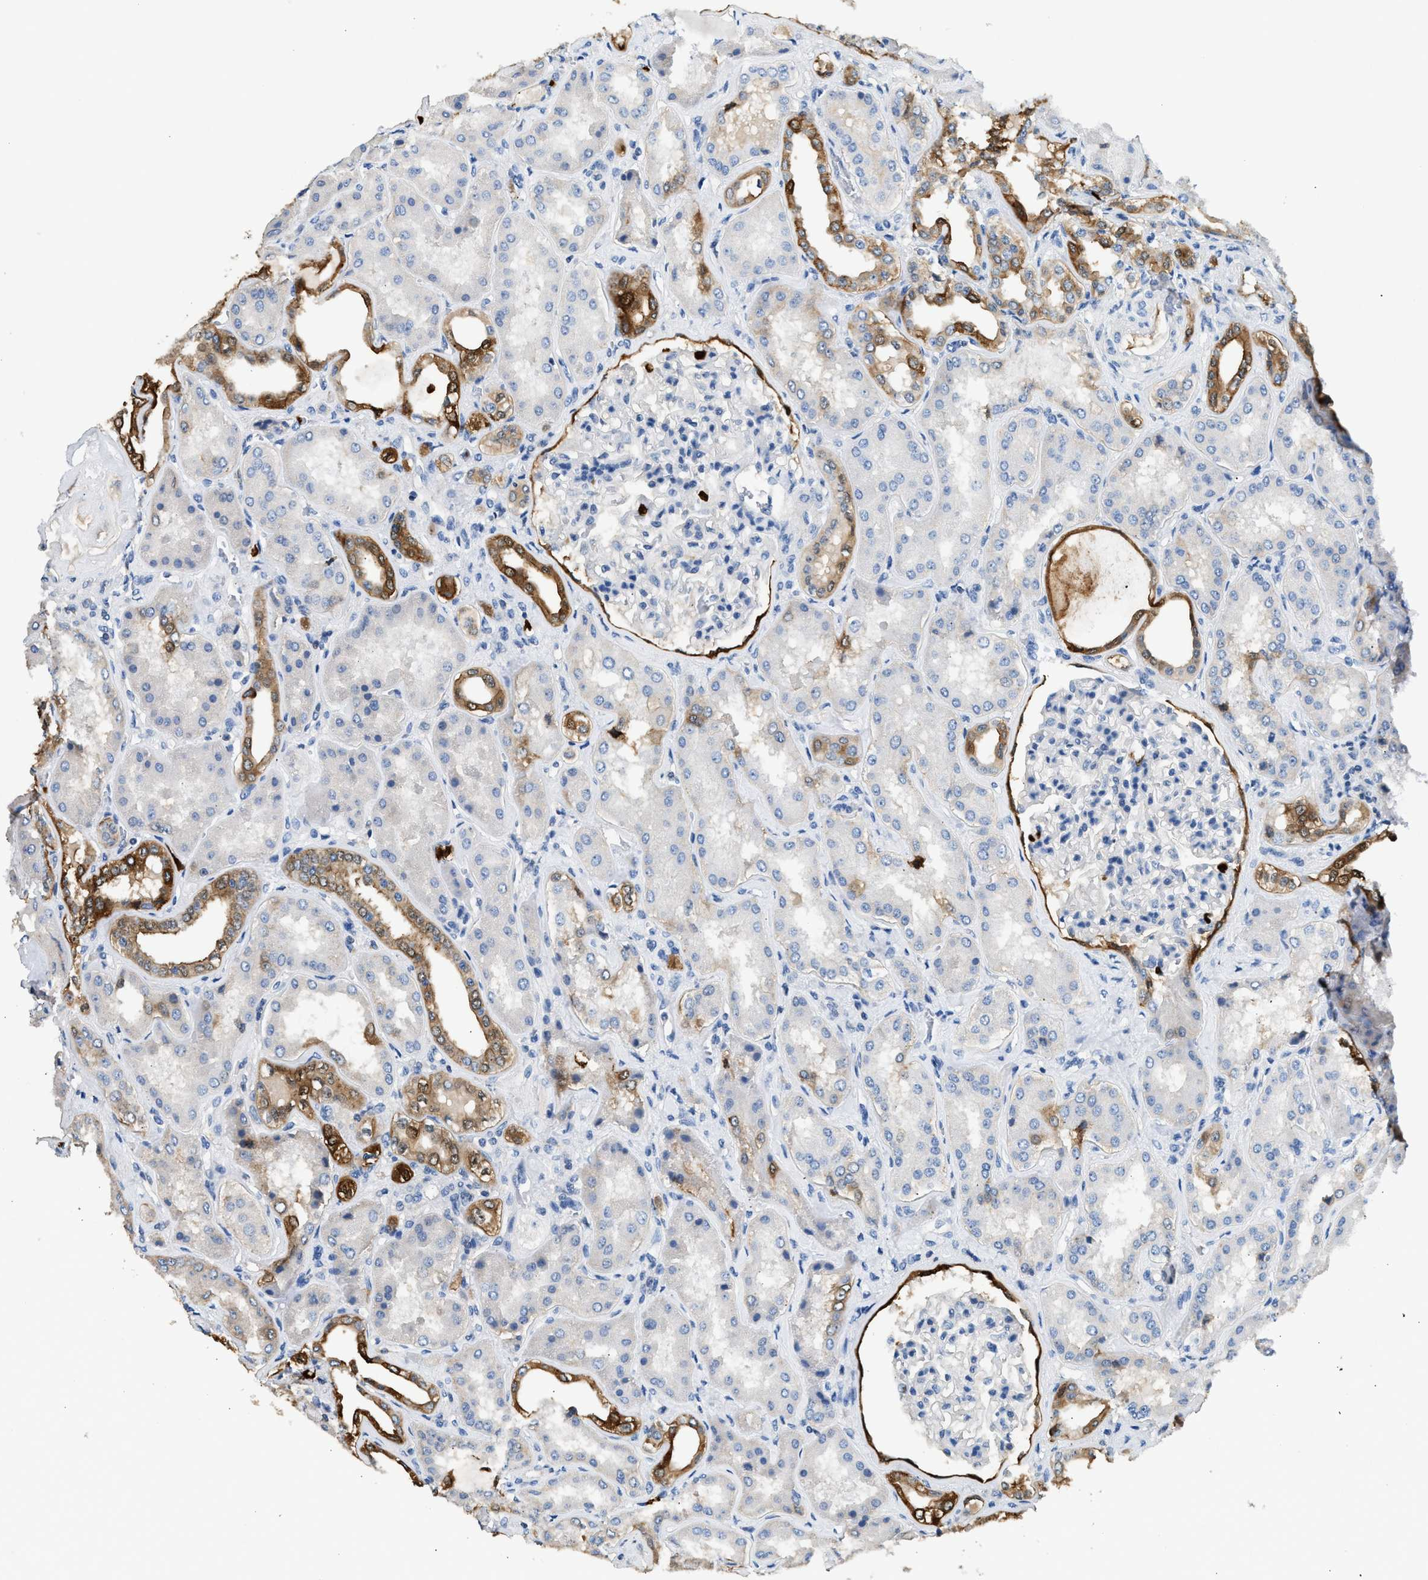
{"staining": {"intensity": "strong", "quantity": "<25%", "location": "cytoplasmic/membranous"}, "tissue": "kidney", "cell_type": "Cells in glomeruli", "image_type": "normal", "snomed": [{"axis": "morphology", "description": "Normal tissue, NOS"}, {"axis": "topography", "description": "Kidney"}], "caption": "A high-resolution histopathology image shows IHC staining of normal kidney, which shows strong cytoplasmic/membranous staining in about <25% of cells in glomeruli.", "gene": "ANXA3", "patient": {"sex": "female", "age": 56}}